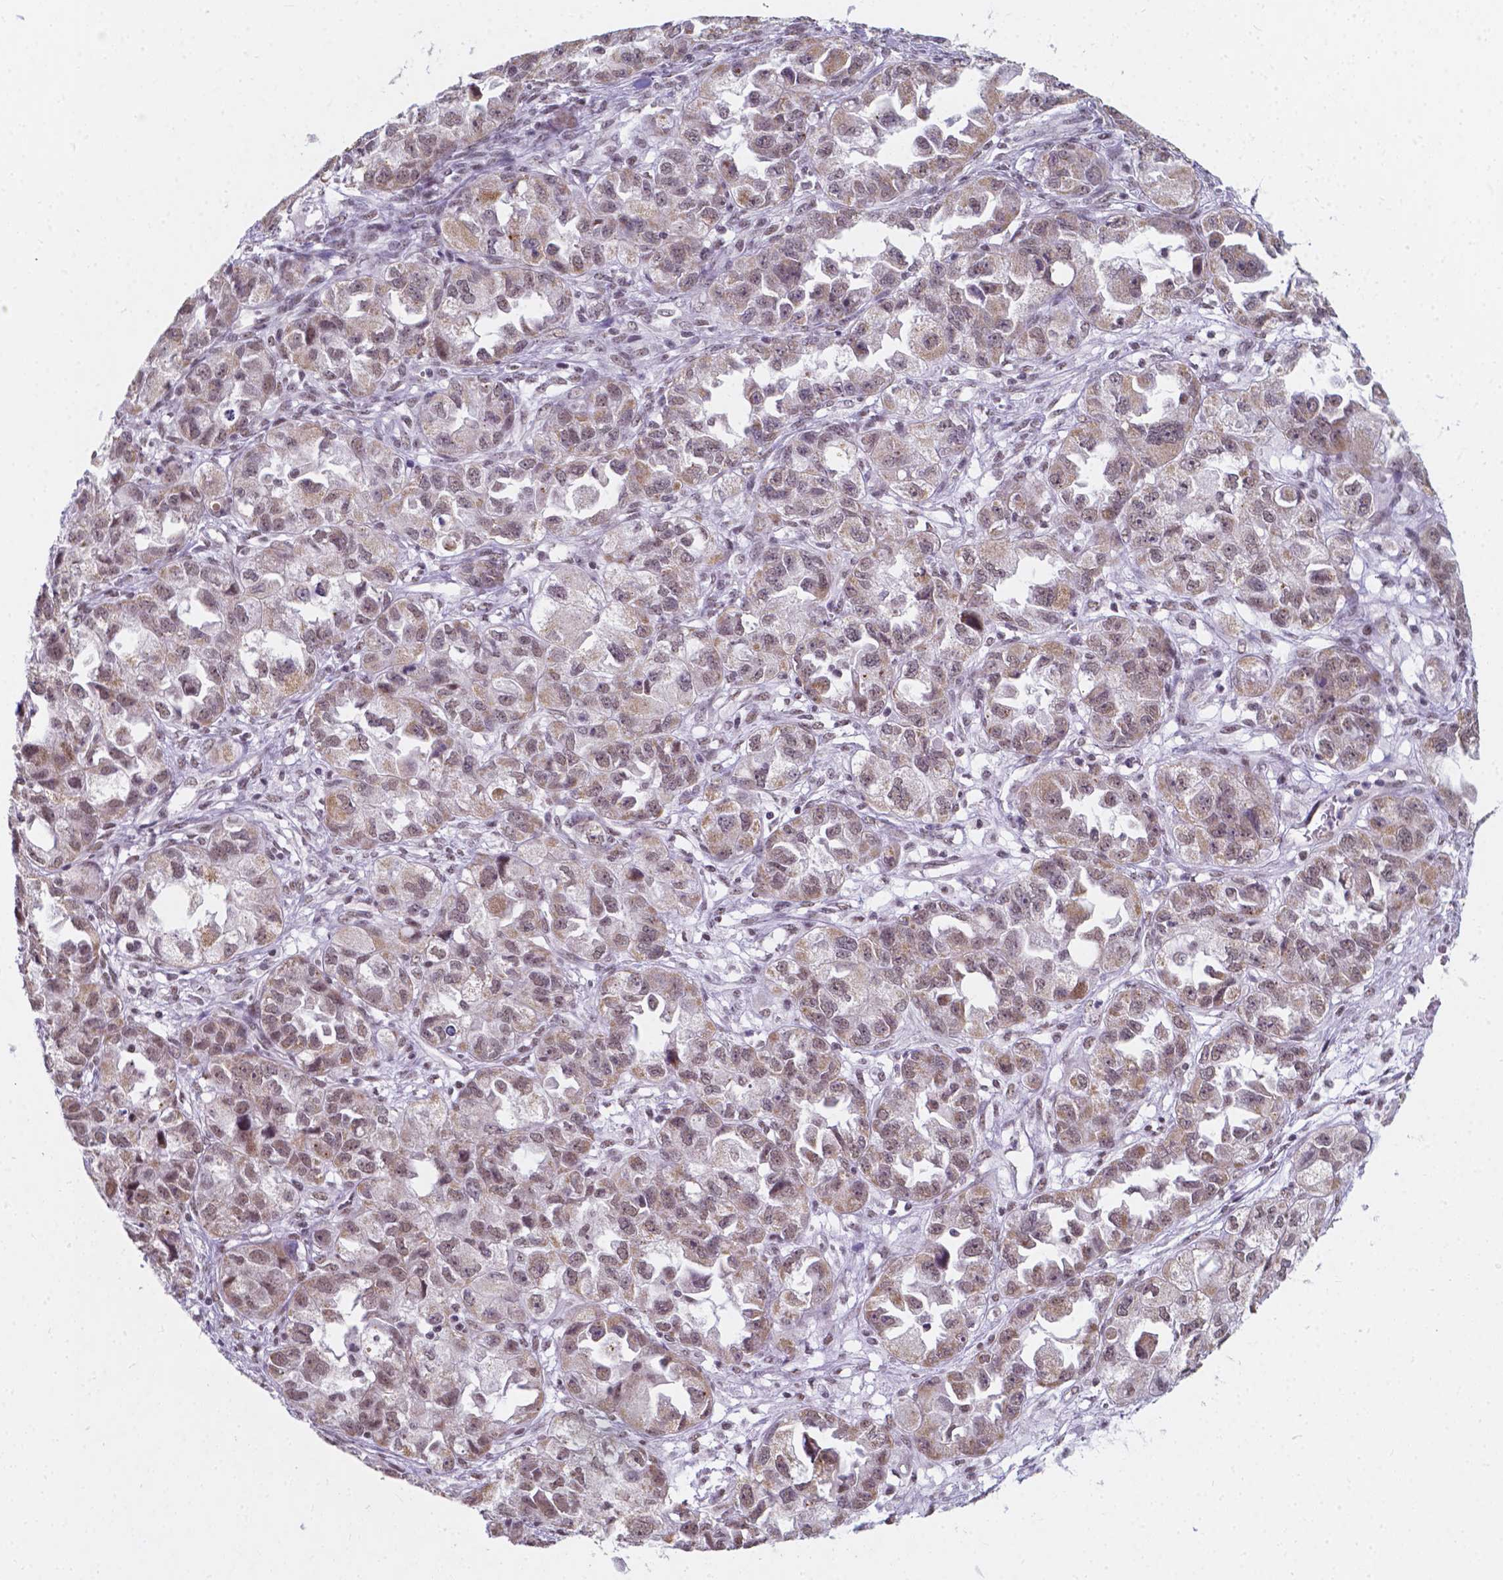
{"staining": {"intensity": "weak", "quantity": ">75%", "location": "cytoplasmic/membranous,nuclear"}, "tissue": "ovarian cancer", "cell_type": "Tumor cells", "image_type": "cancer", "snomed": [{"axis": "morphology", "description": "Cystadenocarcinoma, serous, NOS"}, {"axis": "topography", "description": "Ovary"}], "caption": "About >75% of tumor cells in human ovarian cancer exhibit weak cytoplasmic/membranous and nuclear protein staining as visualized by brown immunohistochemical staining.", "gene": "BCAS2", "patient": {"sex": "female", "age": 84}}